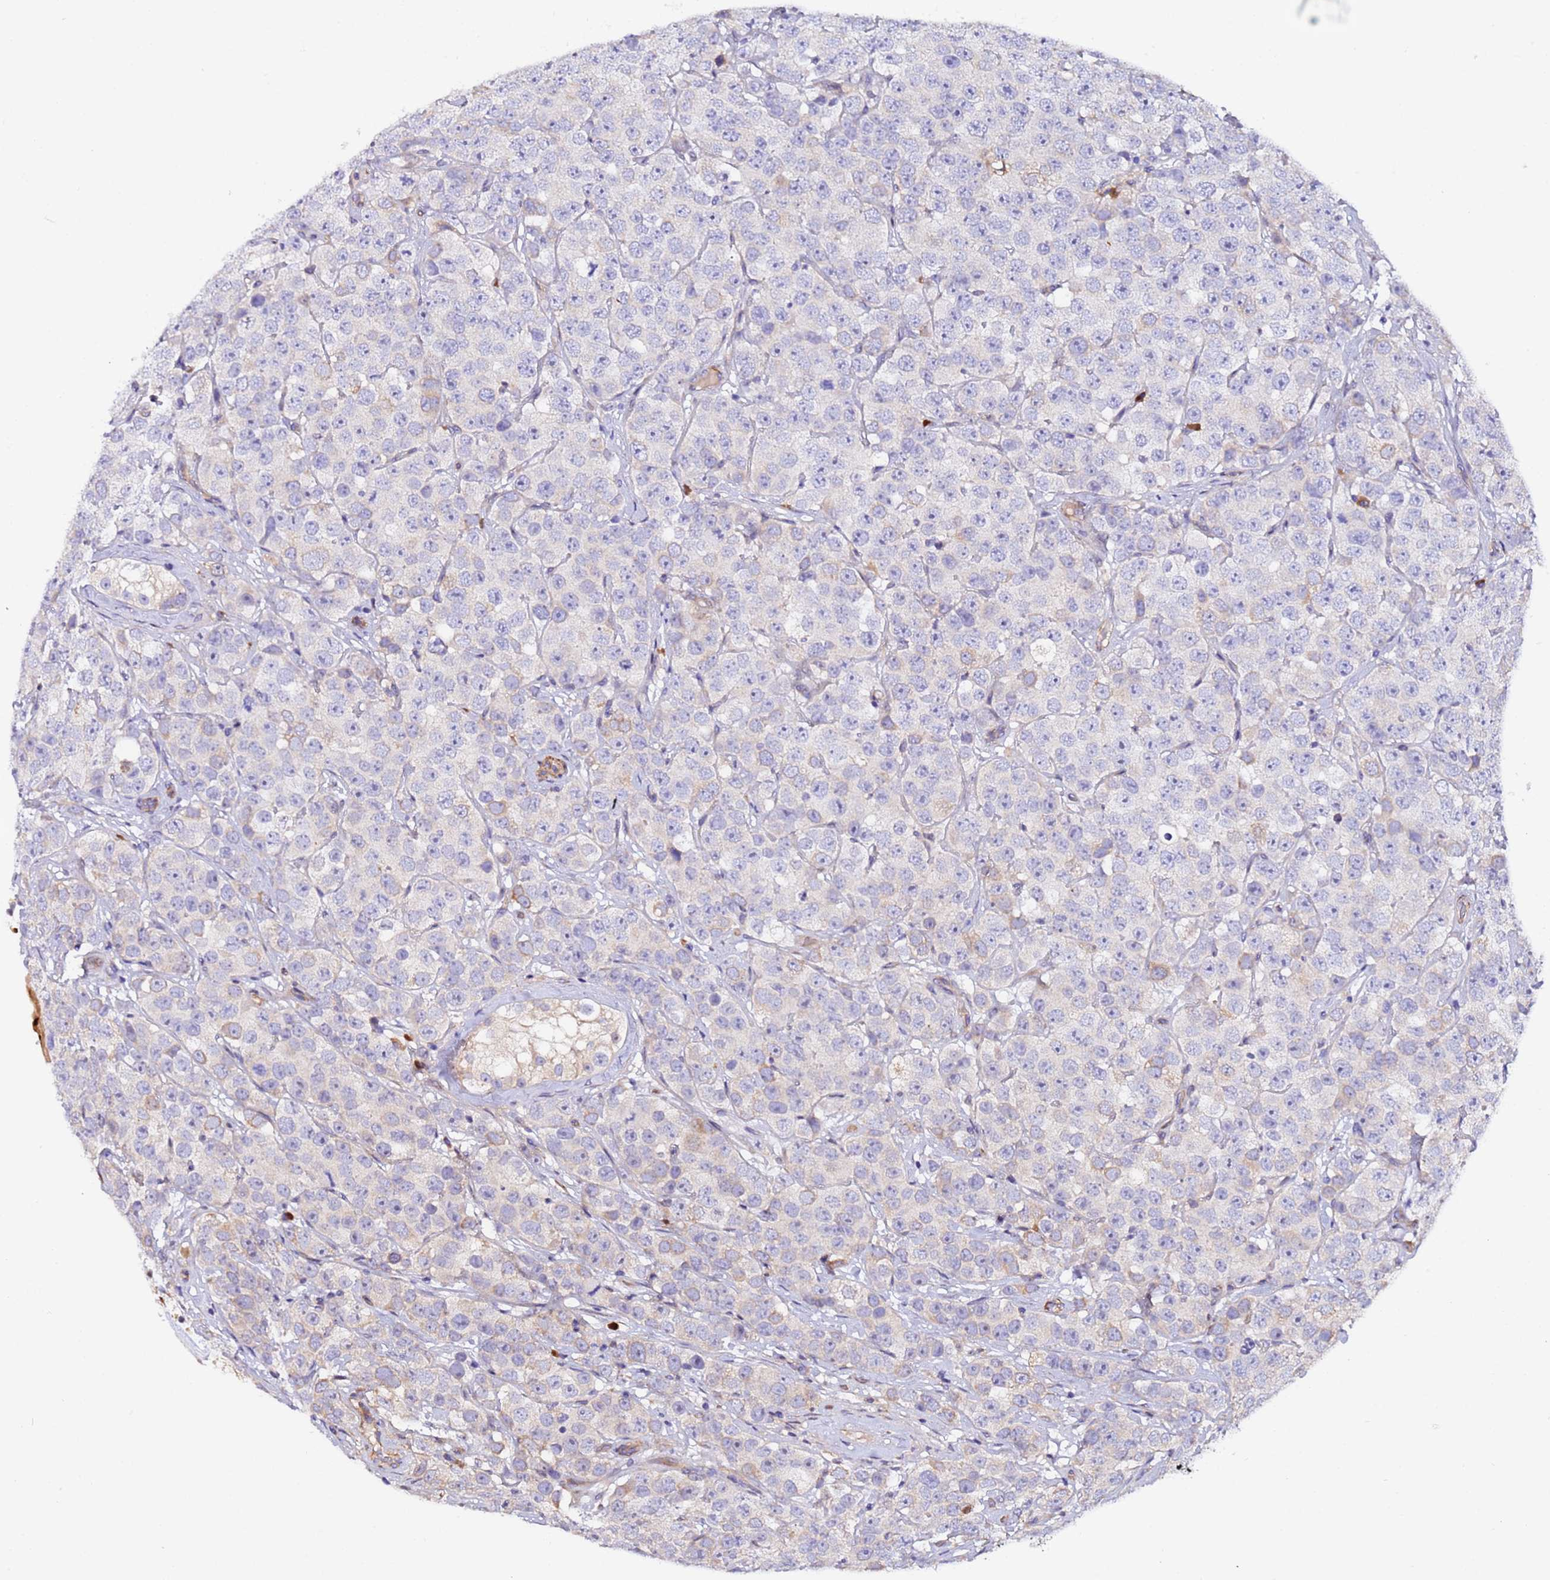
{"staining": {"intensity": "negative", "quantity": "none", "location": "none"}, "tissue": "testis cancer", "cell_type": "Tumor cells", "image_type": "cancer", "snomed": [{"axis": "morphology", "description": "Seminoma, NOS"}, {"axis": "topography", "description": "Testis"}], "caption": "Image shows no significant protein staining in tumor cells of testis cancer. (DAB immunohistochemistry (IHC) visualized using brightfield microscopy, high magnification).", "gene": "JRKL", "patient": {"sex": "male", "age": 28}}